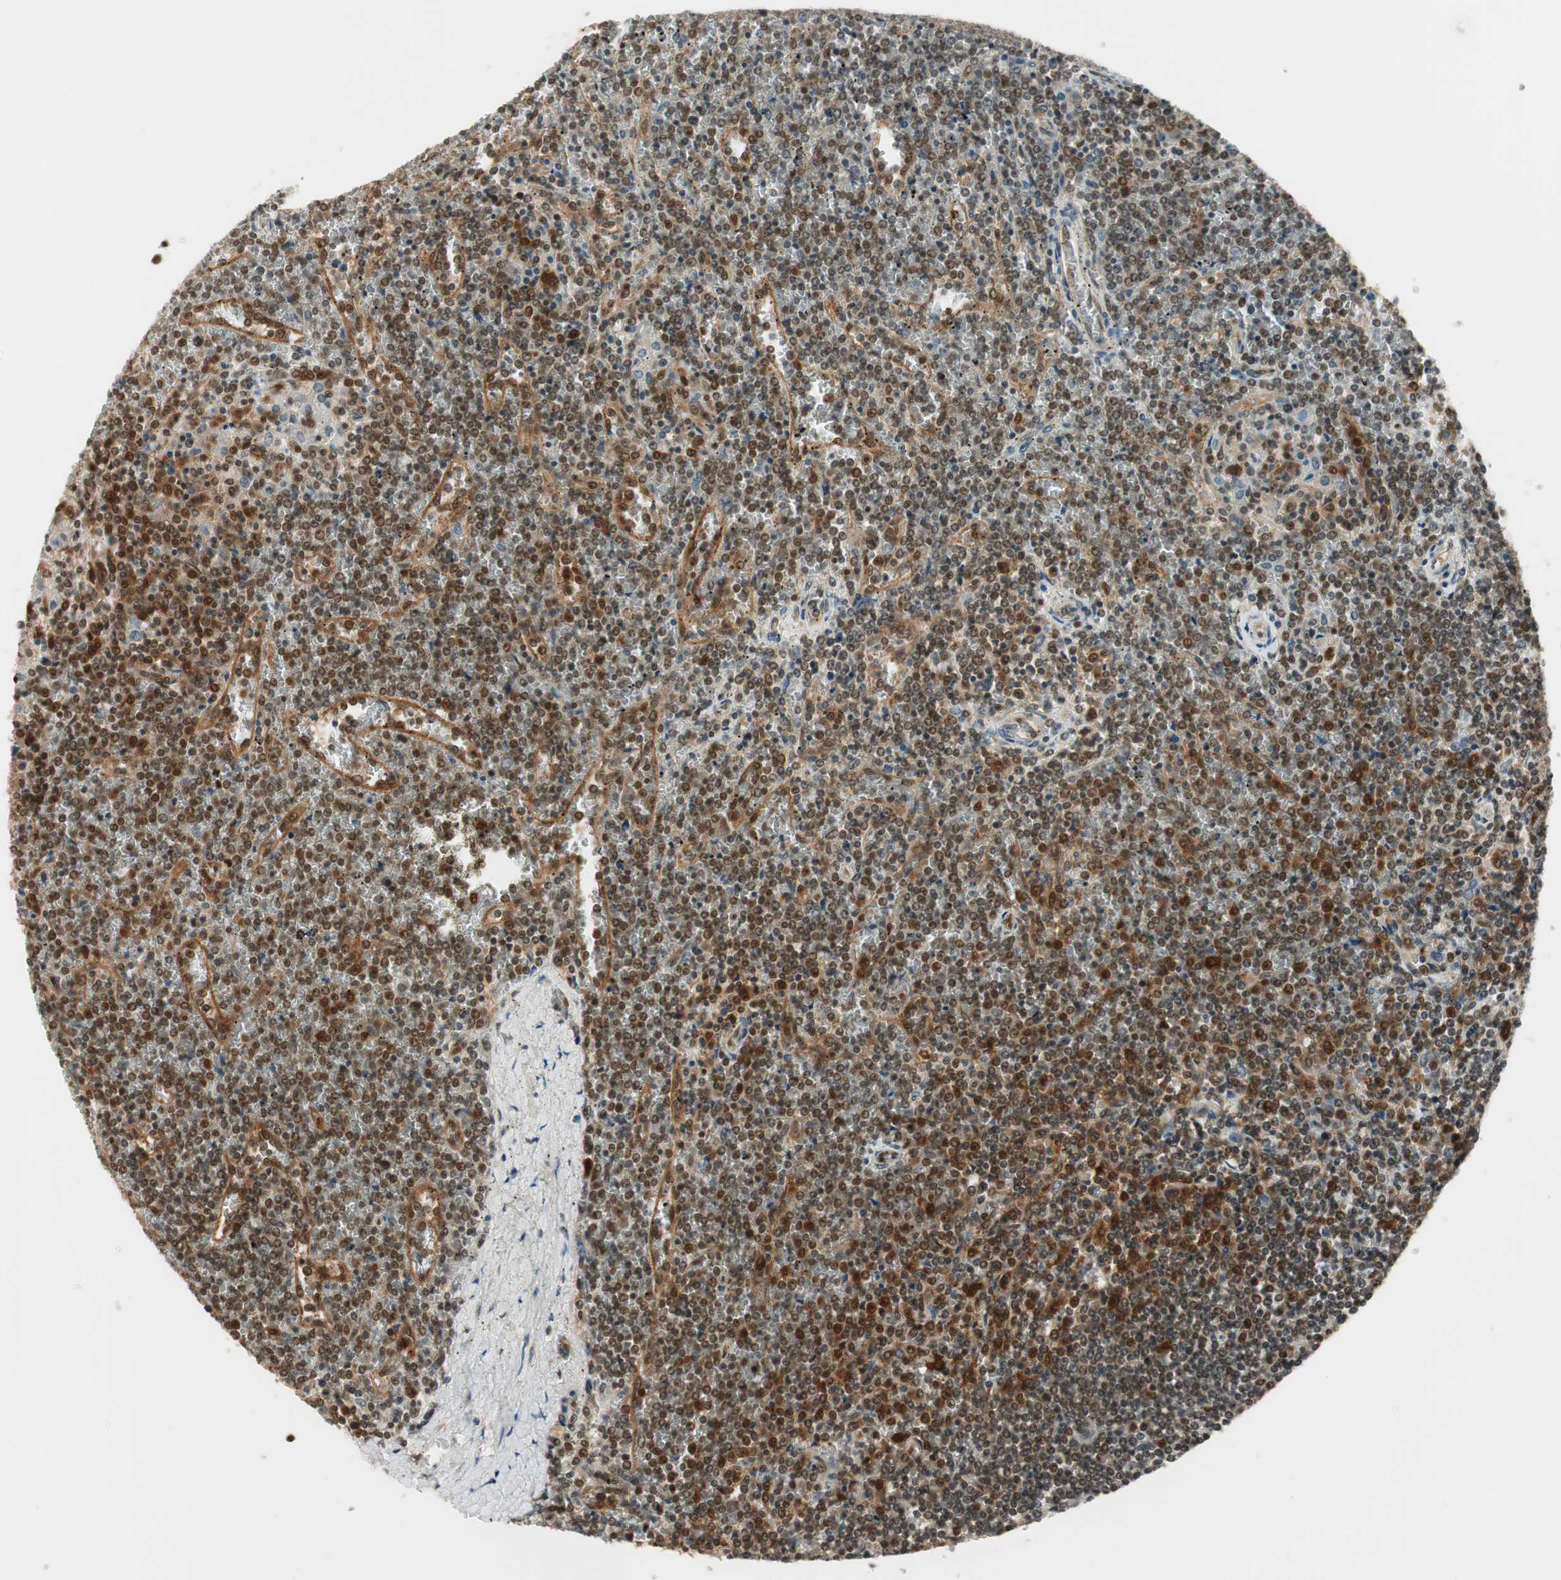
{"staining": {"intensity": "strong", "quantity": "25%-75%", "location": "cytoplasmic/membranous"}, "tissue": "lymphoma", "cell_type": "Tumor cells", "image_type": "cancer", "snomed": [{"axis": "morphology", "description": "Malignant lymphoma, non-Hodgkin's type, Low grade"}, {"axis": "topography", "description": "Spleen"}], "caption": "Malignant lymphoma, non-Hodgkin's type (low-grade) stained for a protein exhibits strong cytoplasmic/membranous positivity in tumor cells. (Stains: DAB in brown, nuclei in blue, Microscopy: brightfield microscopy at high magnification).", "gene": "IPO5", "patient": {"sex": "female", "age": 19}}